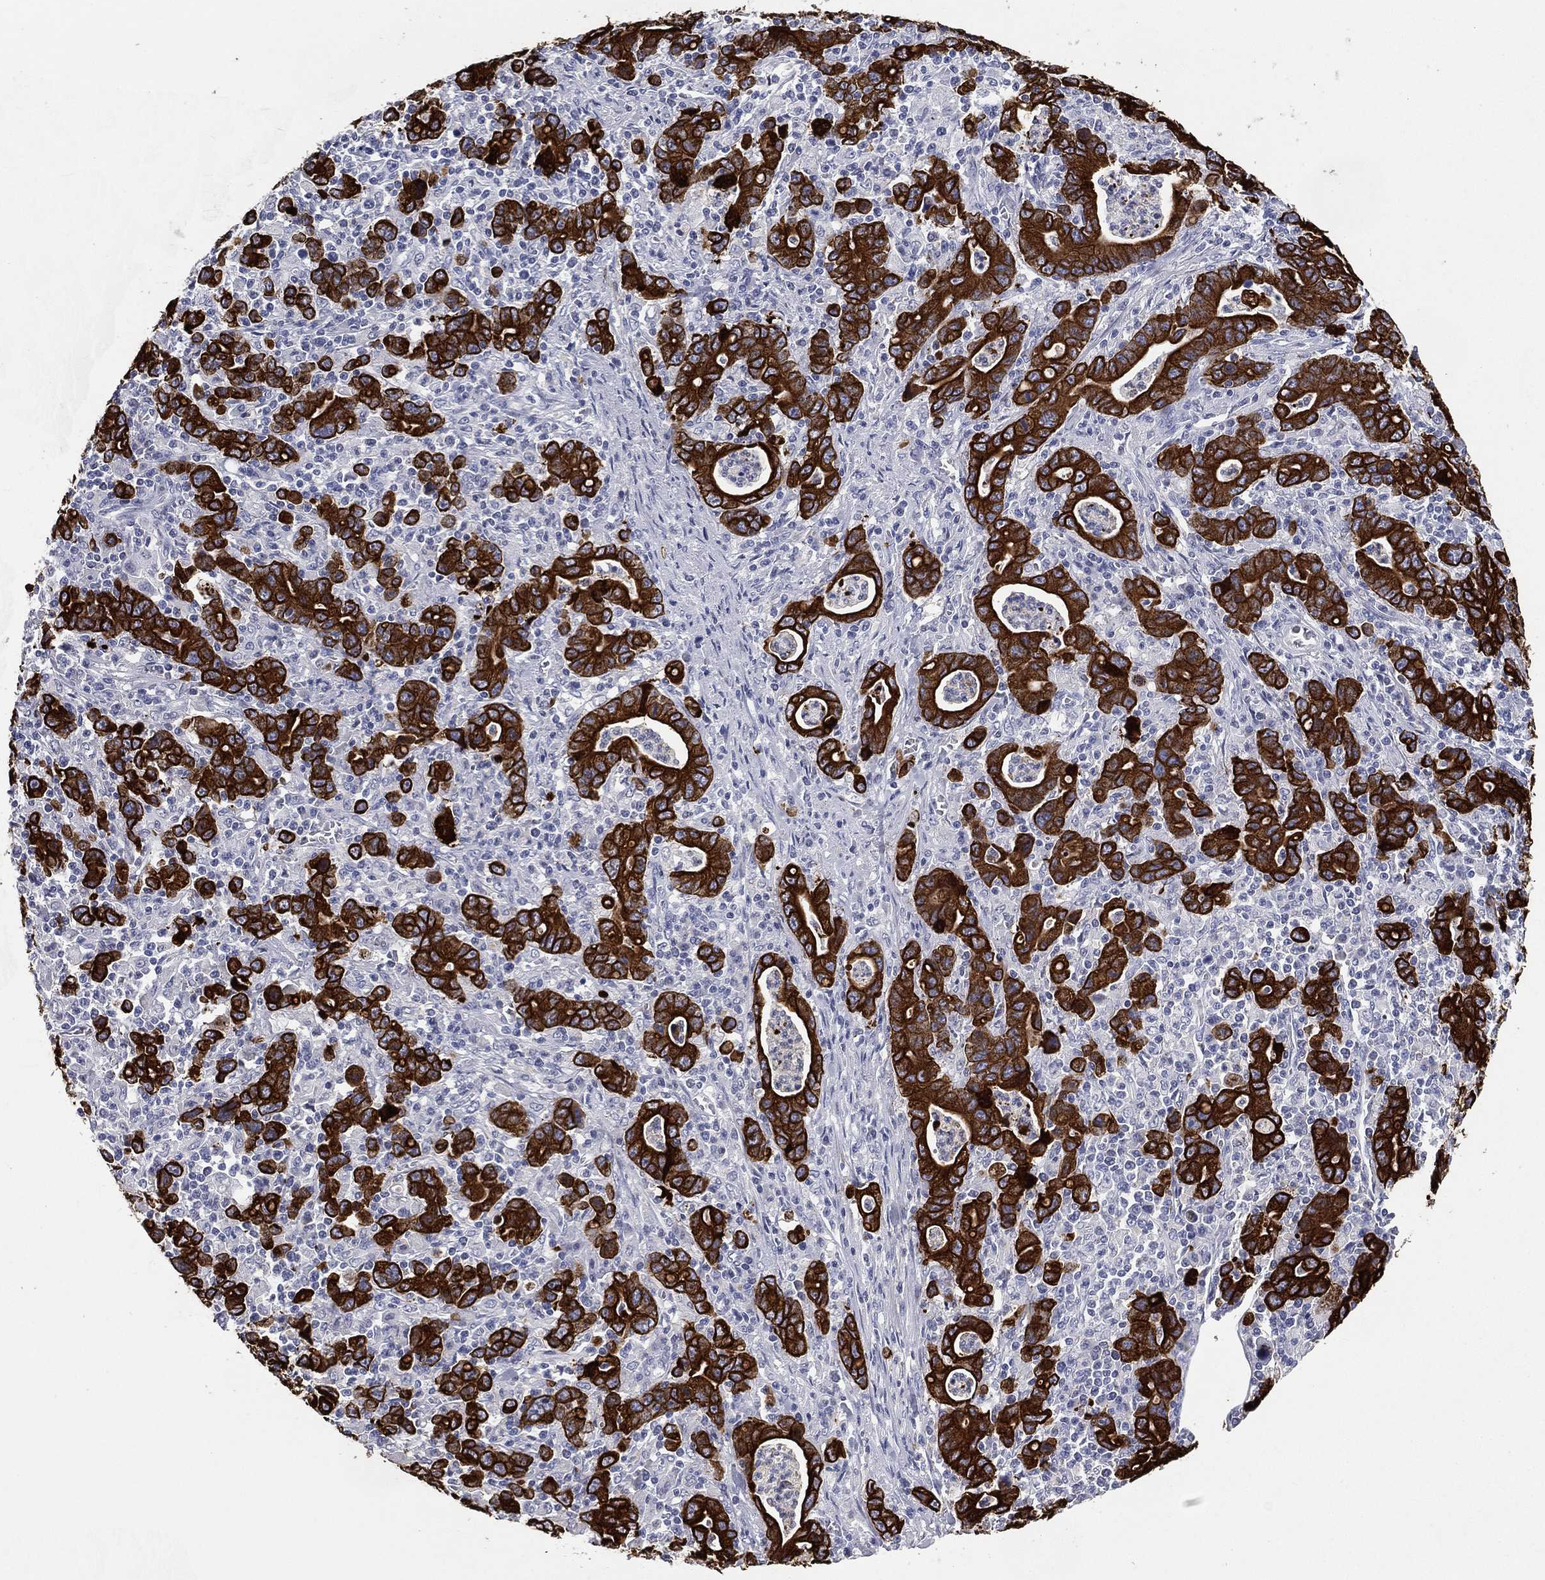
{"staining": {"intensity": "strong", "quantity": ">75%", "location": "cytoplasmic/membranous"}, "tissue": "stomach cancer", "cell_type": "Tumor cells", "image_type": "cancer", "snomed": [{"axis": "morphology", "description": "Adenocarcinoma, NOS"}, {"axis": "topography", "description": "Stomach, upper"}], "caption": "Stomach cancer (adenocarcinoma) was stained to show a protein in brown. There is high levels of strong cytoplasmic/membranous expression in approximately >75% of tumor cells.", "gene": "KRT7", "patient": {"sex": "male", "age": 69}}